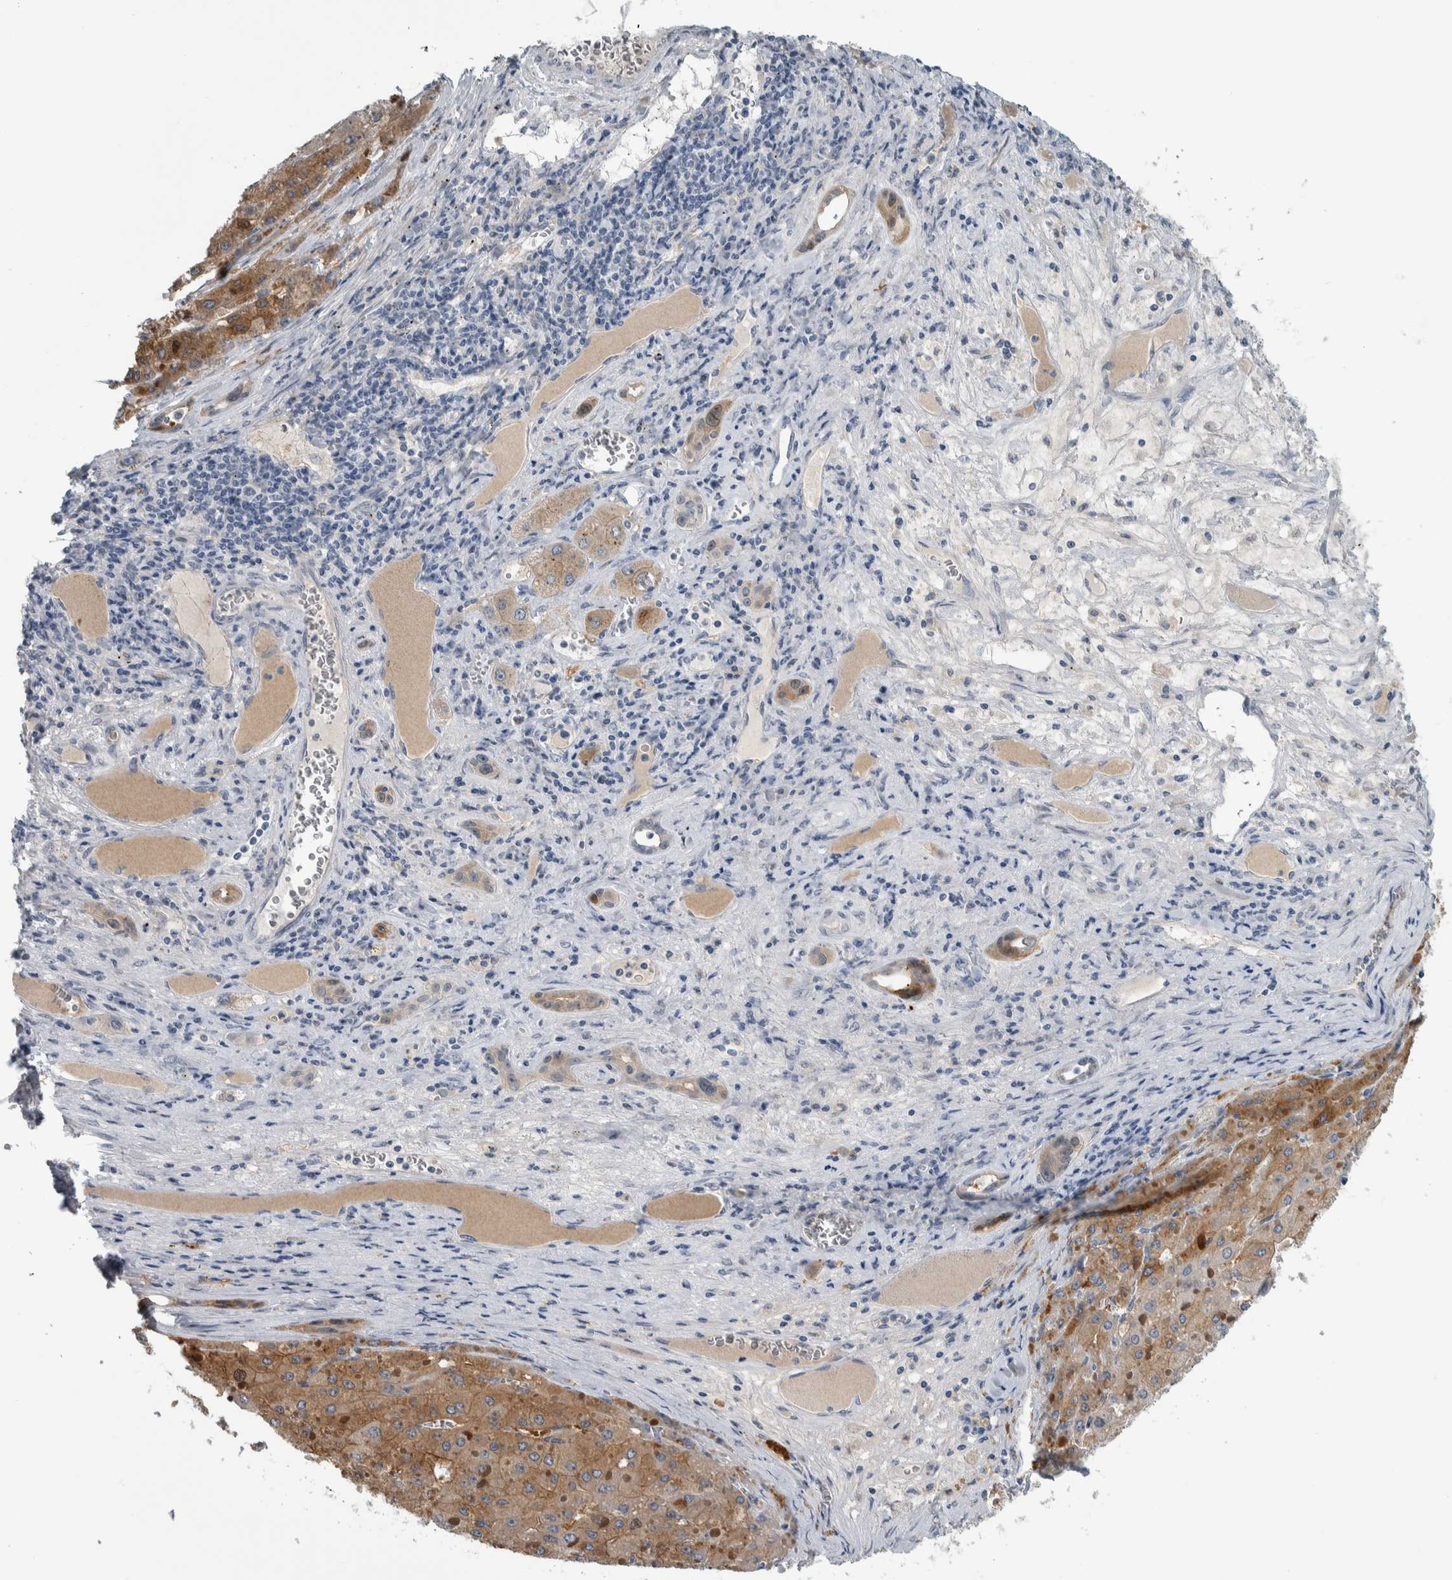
{"staining": {"intensity": "moderate", "quantity": ">75%", "location": "cytoplasmic/membranous"}, "tissue": "liver cancer", "cell_type": "Tumor cells", "image_type": "cancer", "snomed": [{"axis": "morphology", "description": "Carcinoma, Hepatocellular, NOS"}, {"axis": "topography", "description": "Liver"}], "caption": "High-magnification brightfield microscopy of hepatocellular carcinoma (liver) stained with DAB (brown) and counterstained with hematoxylin (blue). tumor cells exhibit moderate cytoplasmic/membranous expression is appreciated in about>75% of cells.", "gene": "COL14A1", "patient": {"sex": "female", "age": 73}}